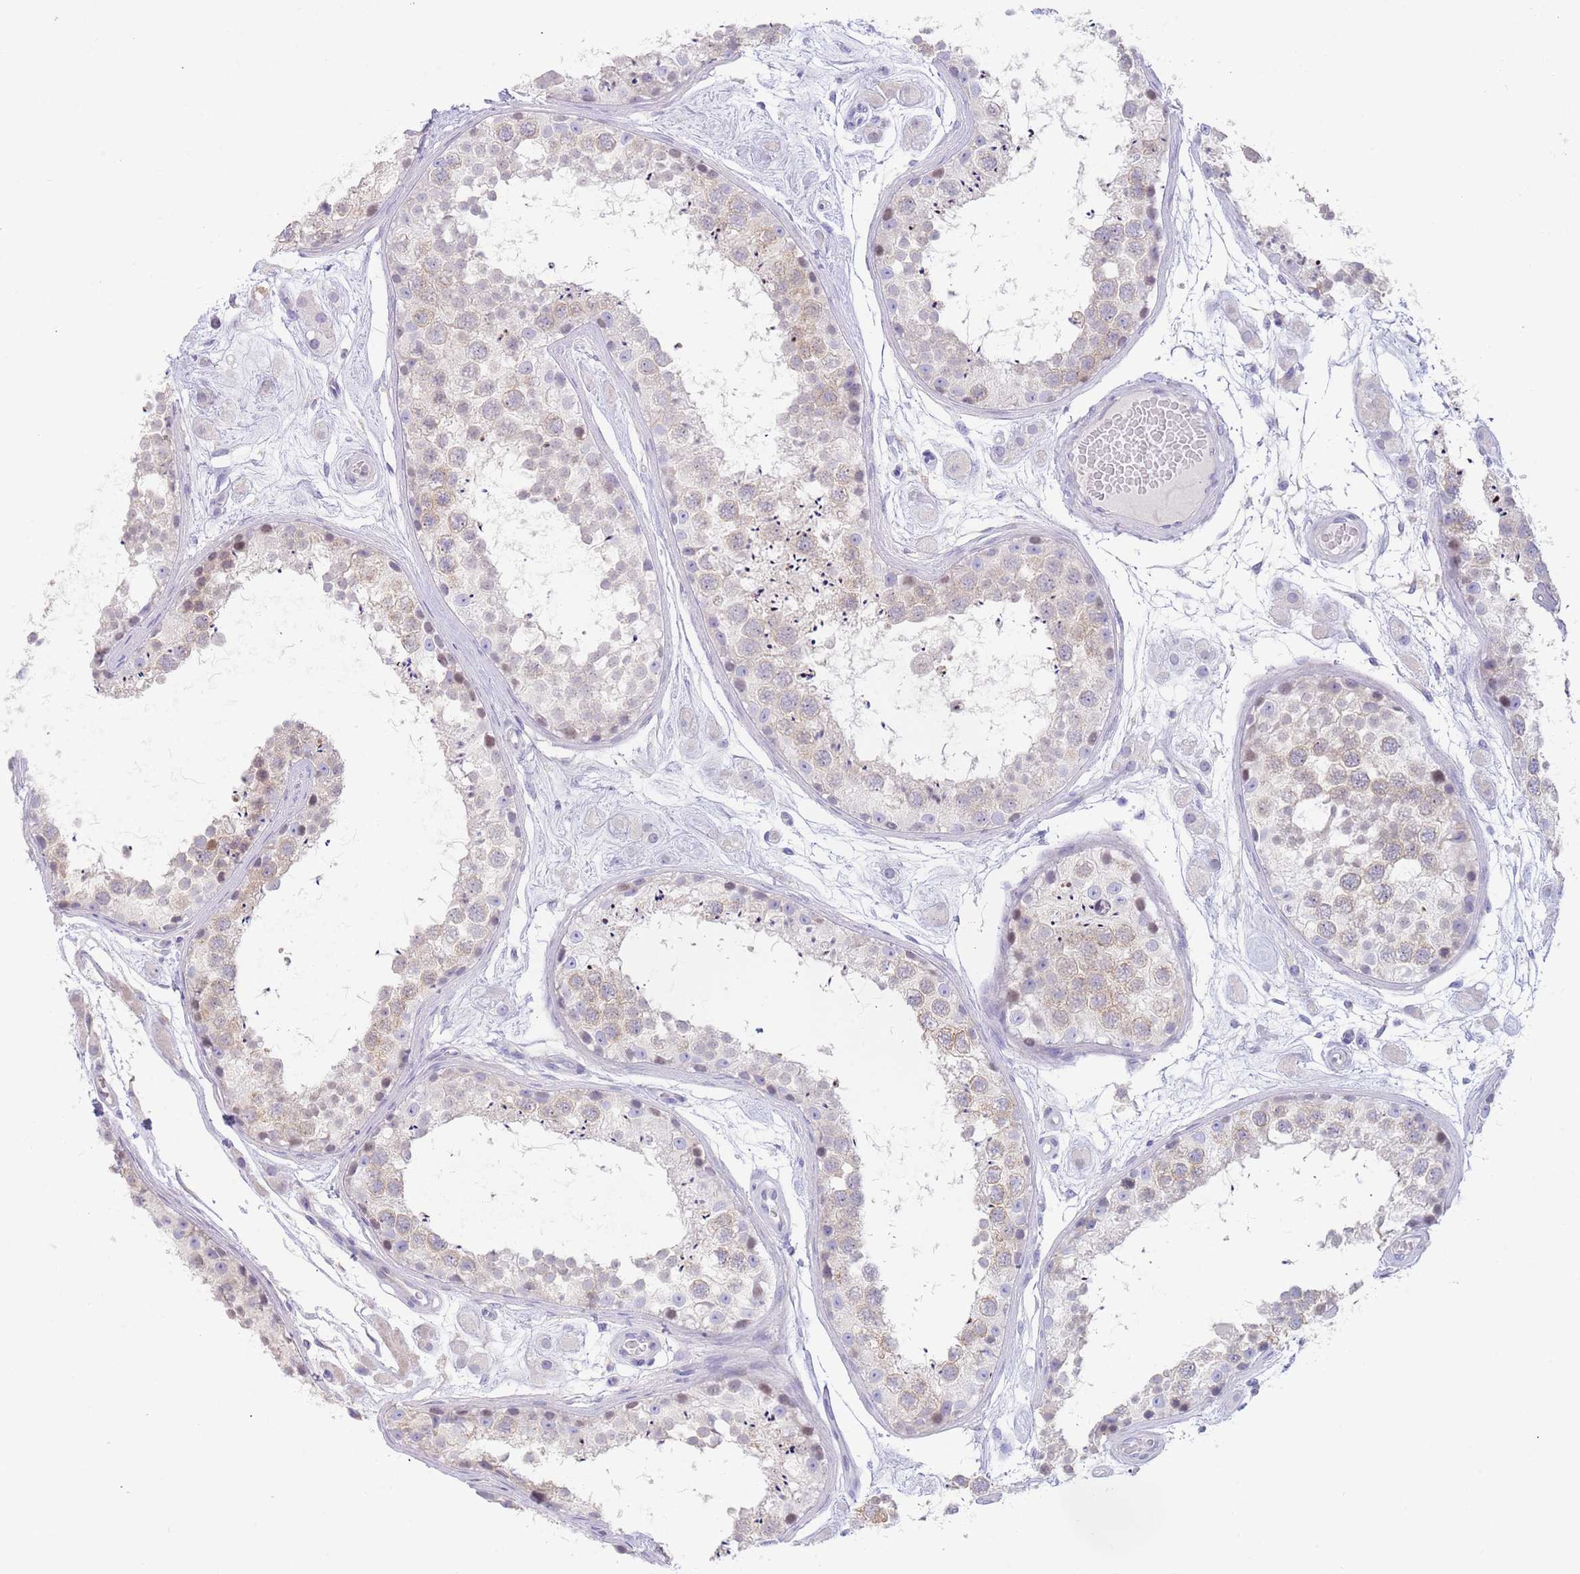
{"staining": {"intensity": "weak", "quantity": "25%-75%", "location": "cytoplasmic/membranous"}, "tissue": "testis", "cell_type": "Cells in seminiferous ducts", "image_type": "normal", "snomed": [{"axis": "morphology", "description": "Normal tissue, NOS"}, {"axis": "topography", "description": "Testis"}], "caption": "Brown immunohistochemical staining in unremarkable human testis exhibits weak cytoplasmic/membranous positivity in about 25%-75% of cells in seminiferous ducts. The protein is stained brown, and the nuclei are stained in blue (DAB (3,3'-diaminobenzidine) IHC with brightfield microscopy, high magnification).", "gene": "CCDC149", "patient": {"sex": "male", "age": 25}}